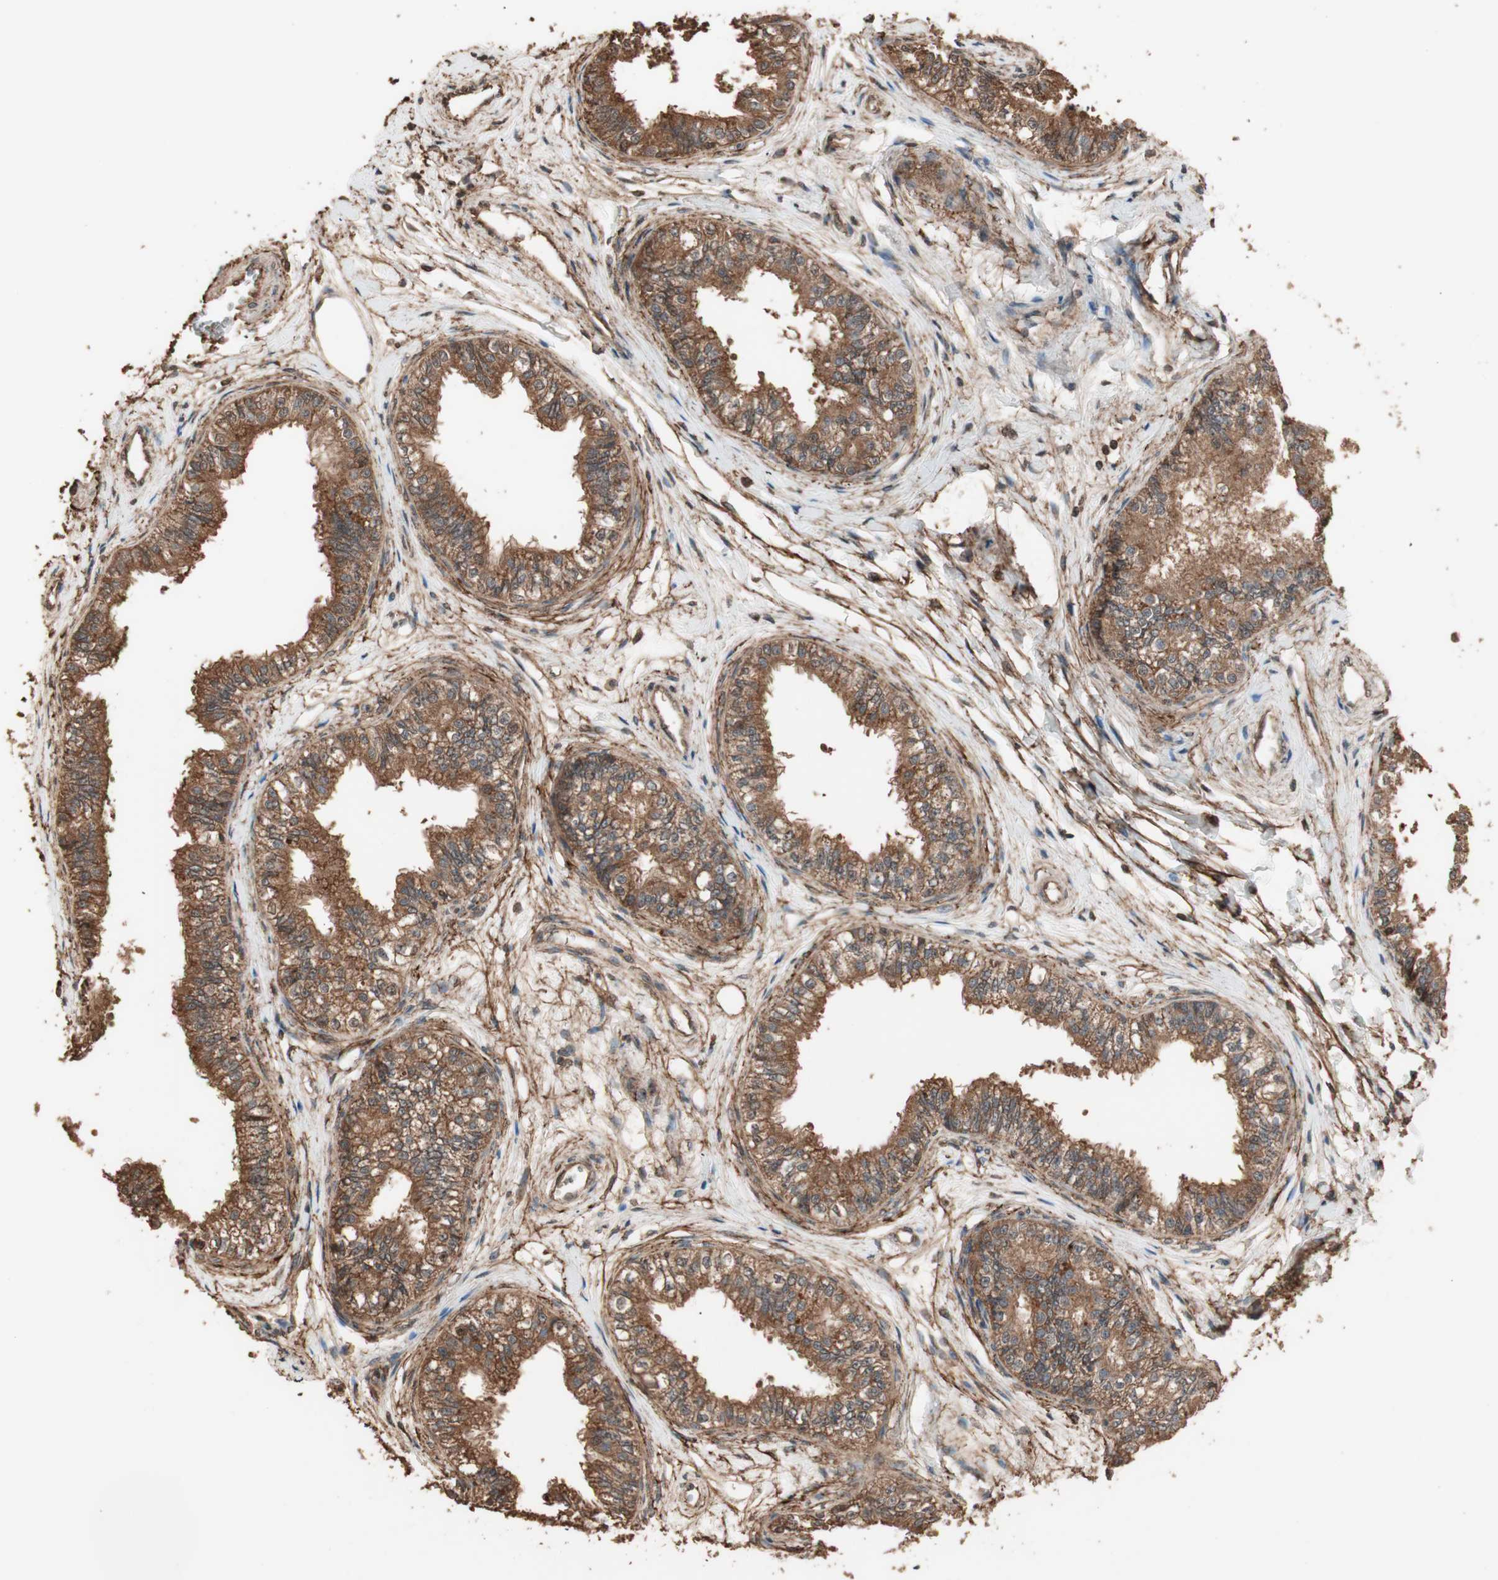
{"staining": {"intensity": "strong", "quantity": ">75%", "location": "cytoplasmic/membranous"}, "tissue": "epididymis", "cell_type": "Glandular cells", "image_type": "normal", "snomed": [{"axis": "morphology", "description": "Normal tissue, NOS"}, {"axis": "morphology", "description": "Adenocarcinoma, metastatic, NOS"}, {"axis": "topography", "description": "Testis"}, {"axis": "topography", "description": "Epididymis"}], "caption": "Immunohistochemistry photomicrograph of unremarkable epididymis: human epididymis stained using IHC demonstrates high levels of strong protein expression localized specifically in the cytoplasmic/membranous of glandular cells, appearing as a cytoplasmic/membranous brown color.", "gene": "USP20", "patient": {"sex": "male", "age": 26}}